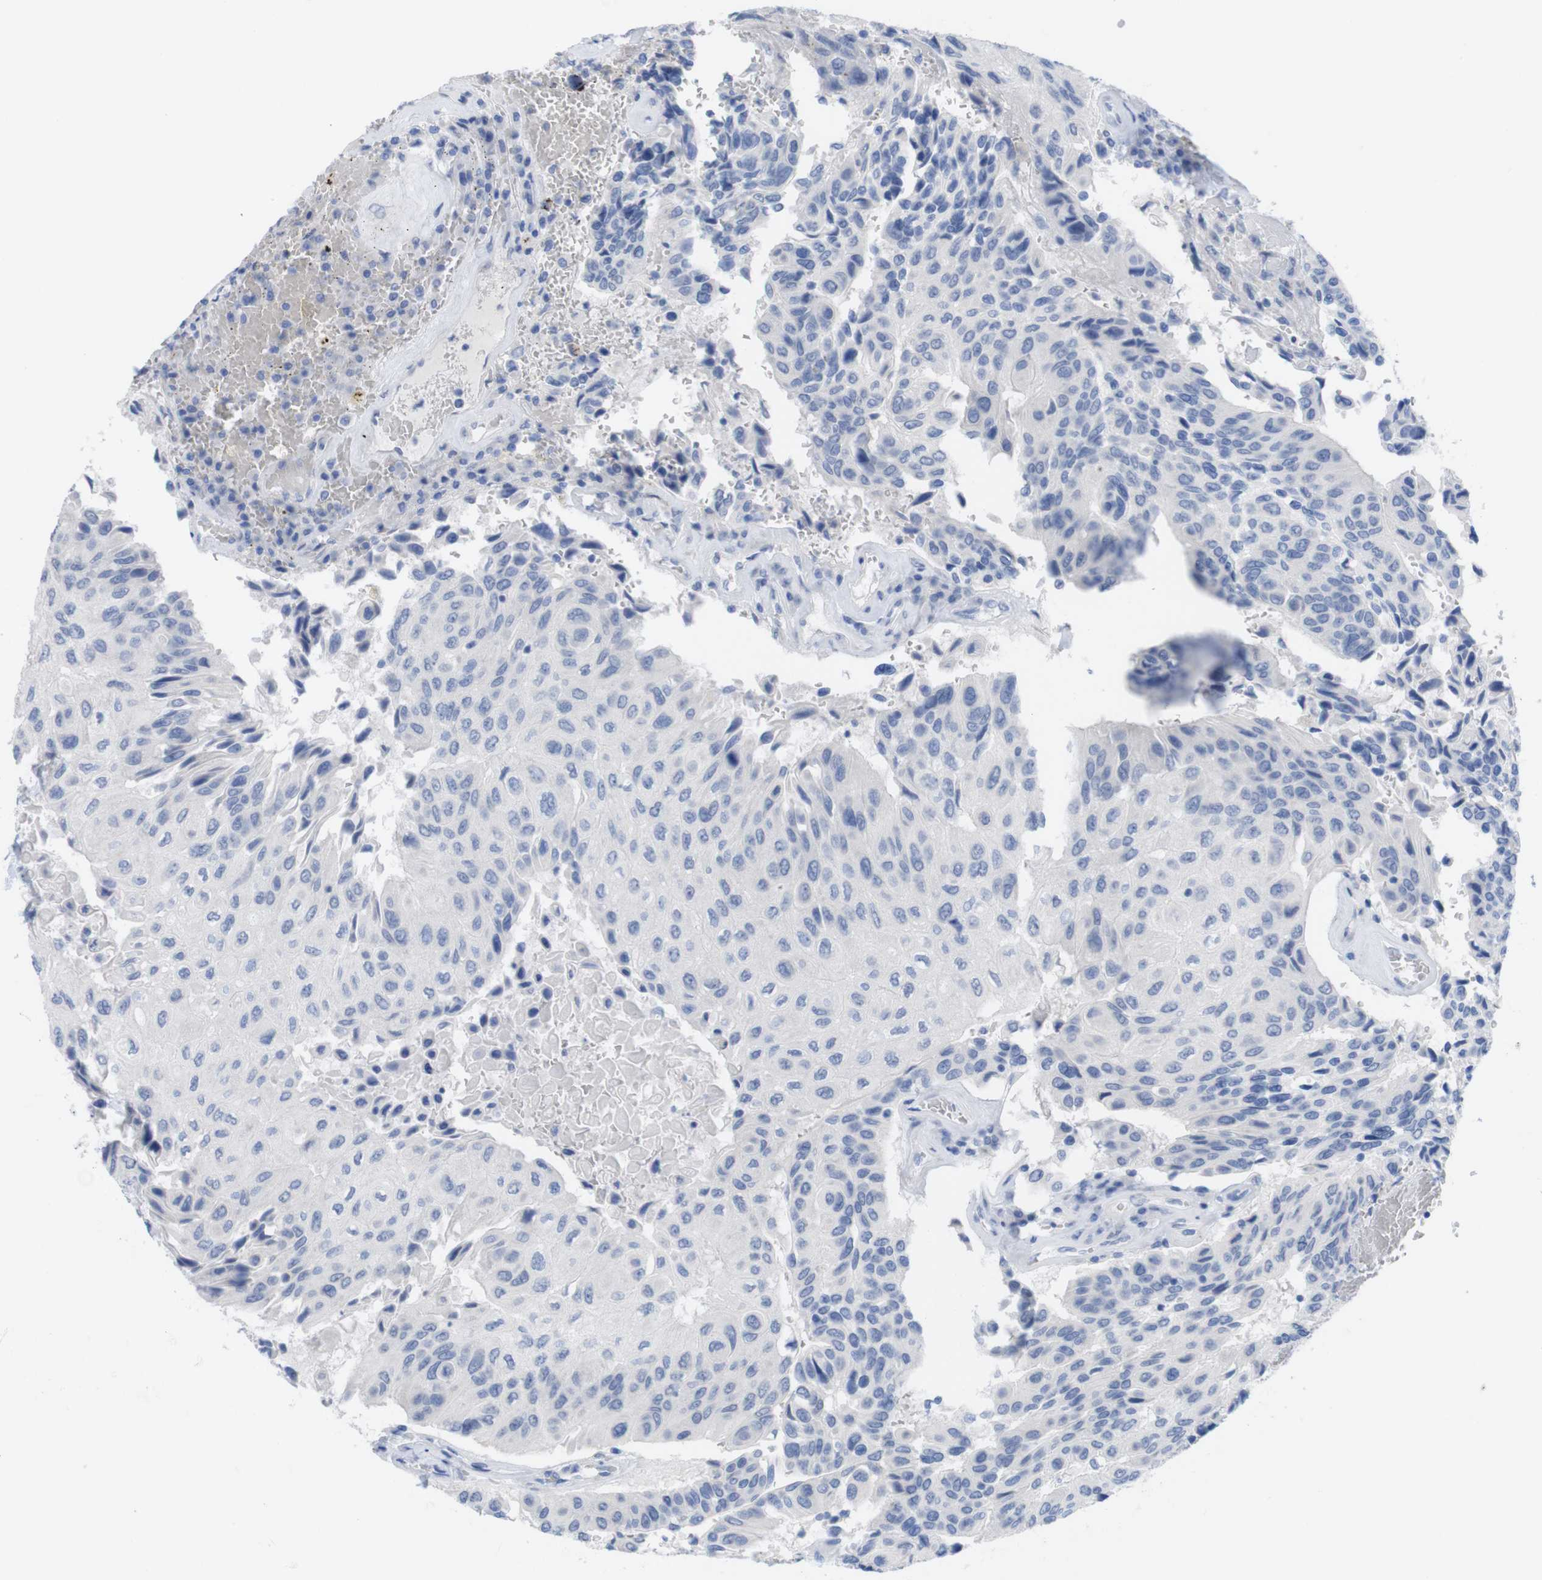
{"staining": {"intensity": "negative", "quantity": "none", "location": "none"}, "tissue": "urothelial cancer", "cell_type": "Tumor cells", "image_type": "cancer", "snomed": [{"axis": "morphology", "description": "Urothelial carcinoma, High grade"}, {"axis": "topography", "description": "Urinary bladder"}], "caption": "There is no significant expression in tumor cells of urothelial cancer. Nuclei are stained in blue.", "gene": "PNMA1", "patient": {"sex": "female", "age": 85}}